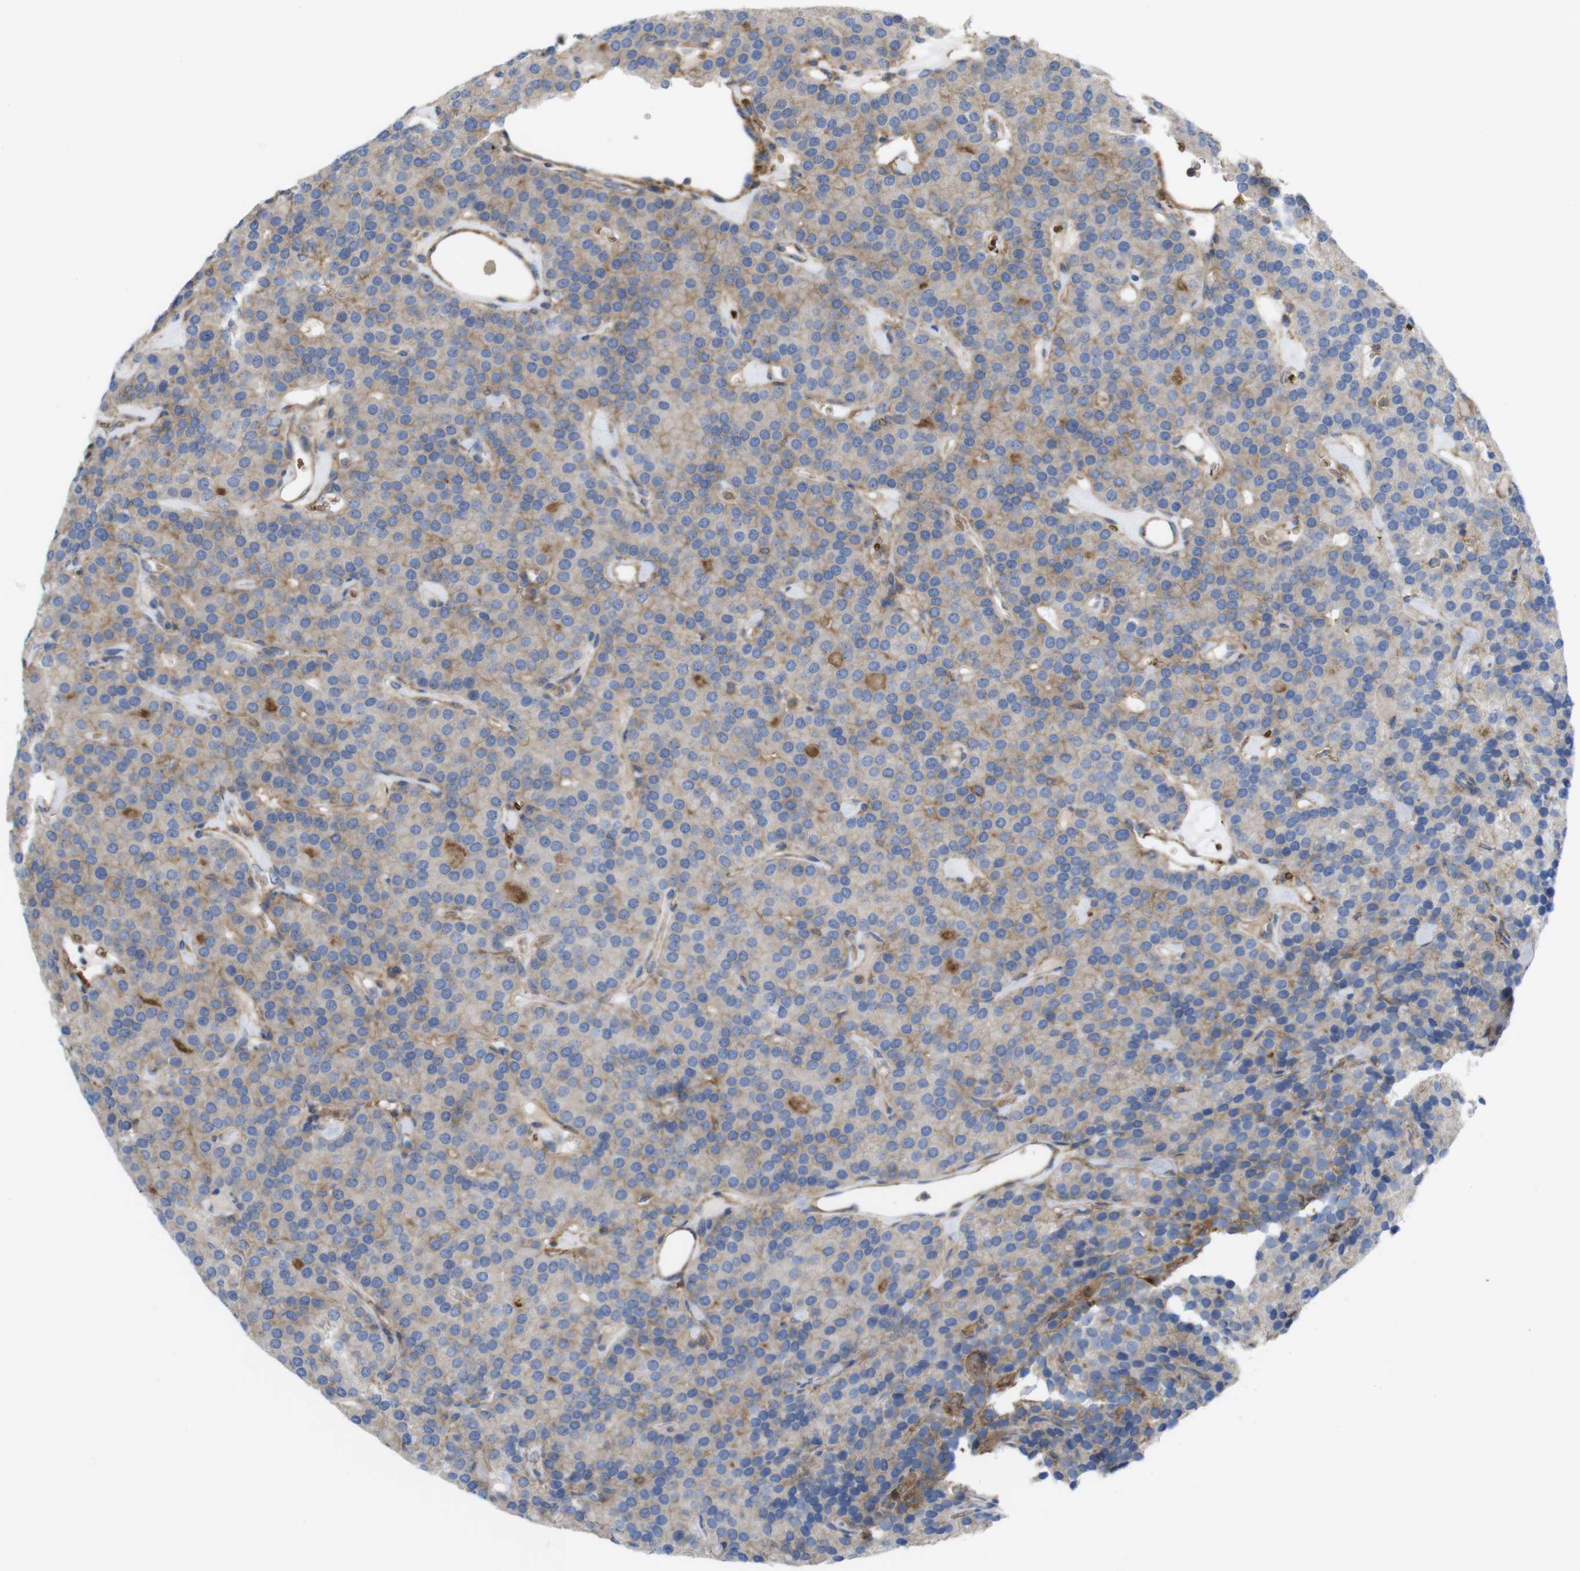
{"staining": {"intensity": "moderate", "quantity": "<25%", "location": "cytoplasmic/membranous"}, "tissue": "parathyroid gland", "cell_type": "Glandular cells", "image_type": "normal", "snomed": [{"axis": "morphology", "description": "Normal tissue, NOS"}, {"axis": "morphology", "description": "Adenoma, NOS"}, {"axis": "topography", "description": "Parathyroid gland"}], "caption": "About <25% of glandular cells in normal parathyroid gland exhibit moderate cytoplasmic/membranous protein positivity as visualized by brown immunohistochemical staining.", "gene": "CYBRD1", "patient": {"sex": "female", "age": 86}}